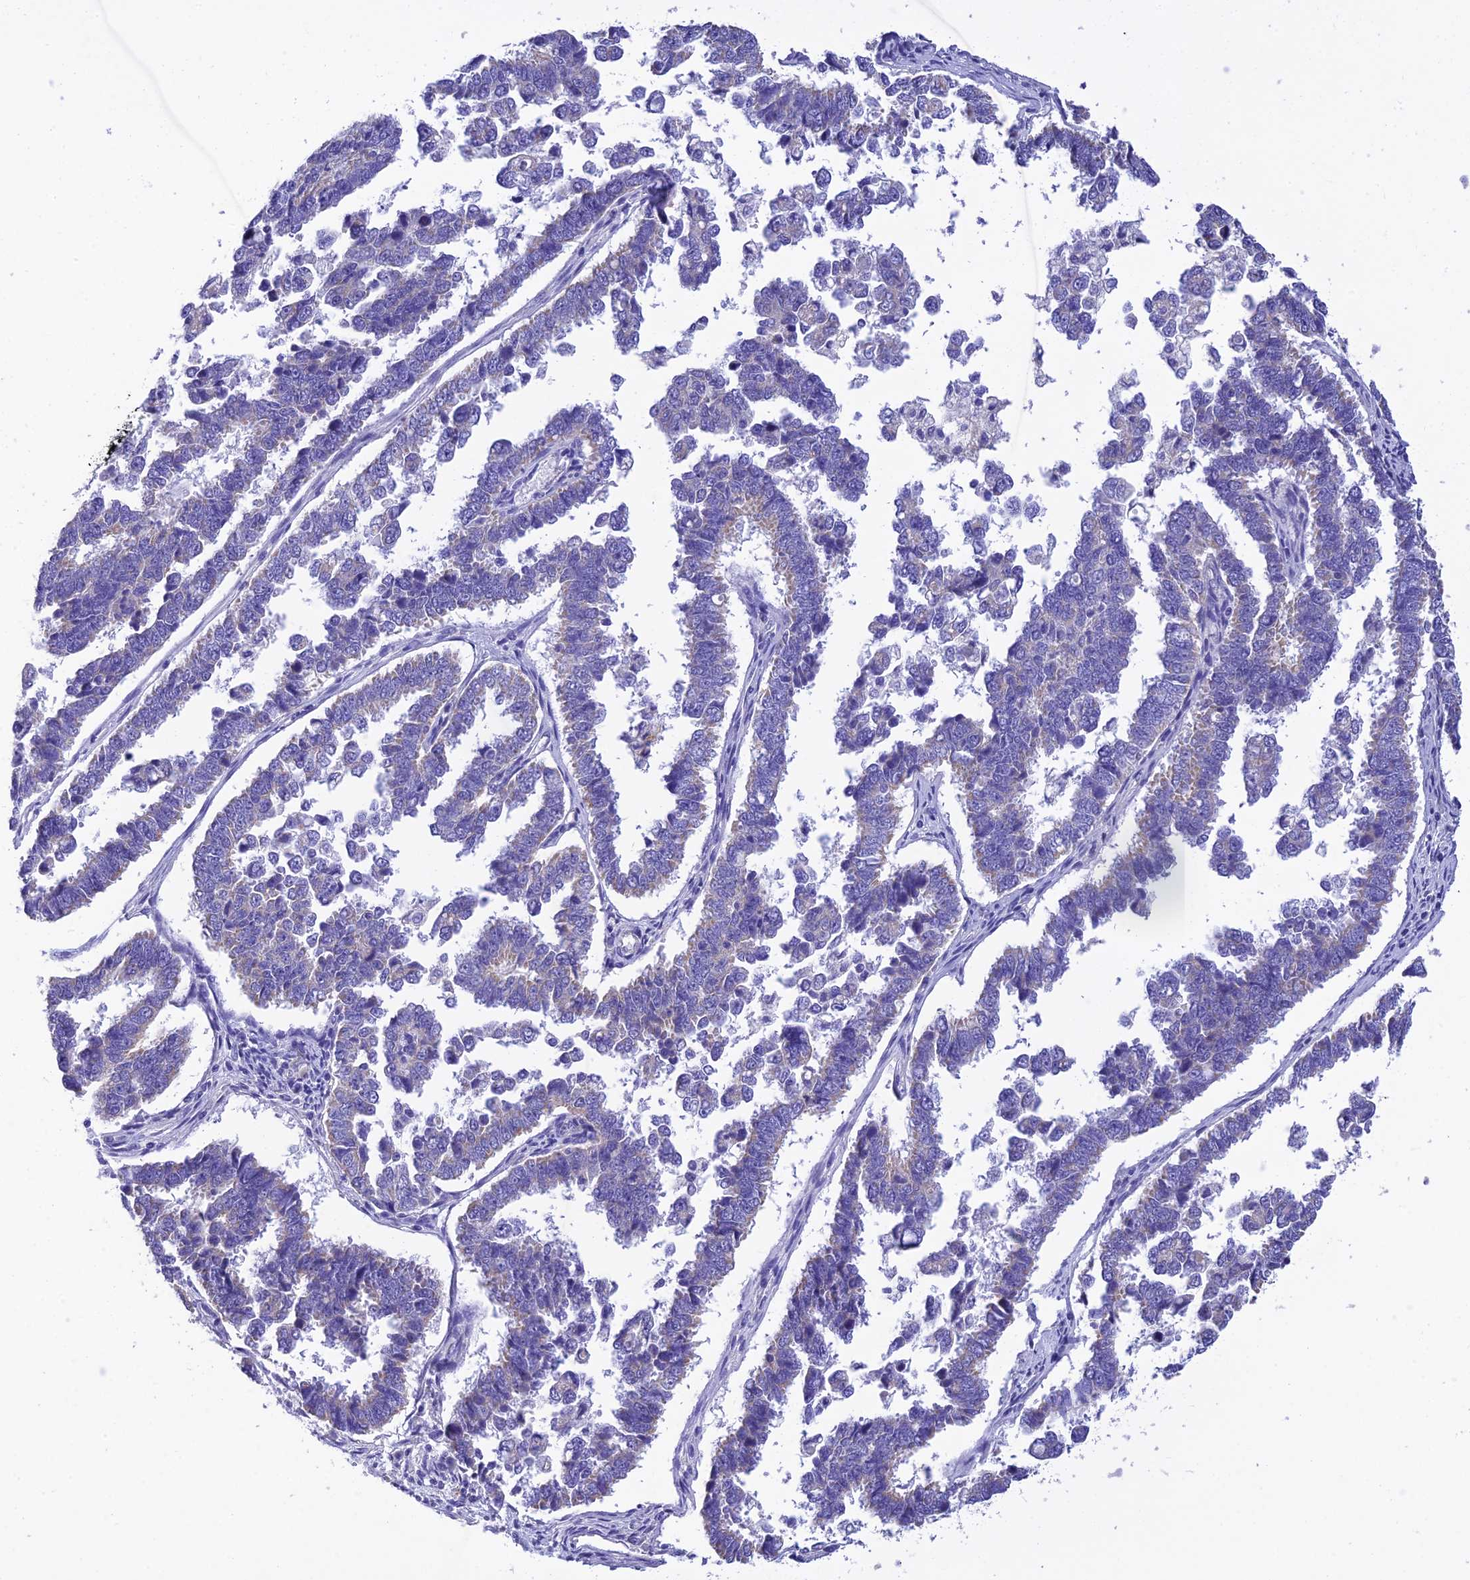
{"staining": {"intensity": "negative", "quantity": "none", "location": "none"}, "tissue": "endometrial cancer", "cell_type": "Tumor cells", "image_type": "cancer", "snomed": [{"axis": "morphology", "description": "Adenocarcinoma, NOS"}, {"axis": "topography", "description": "Endometrium"}], "caption": "The photomicrograph reveals no significant positivity in tumor cells of endometrial cancer (adenocarcinoma).", "gene": "MS4A5", "patient": {"sex": "female", "age": 75}}